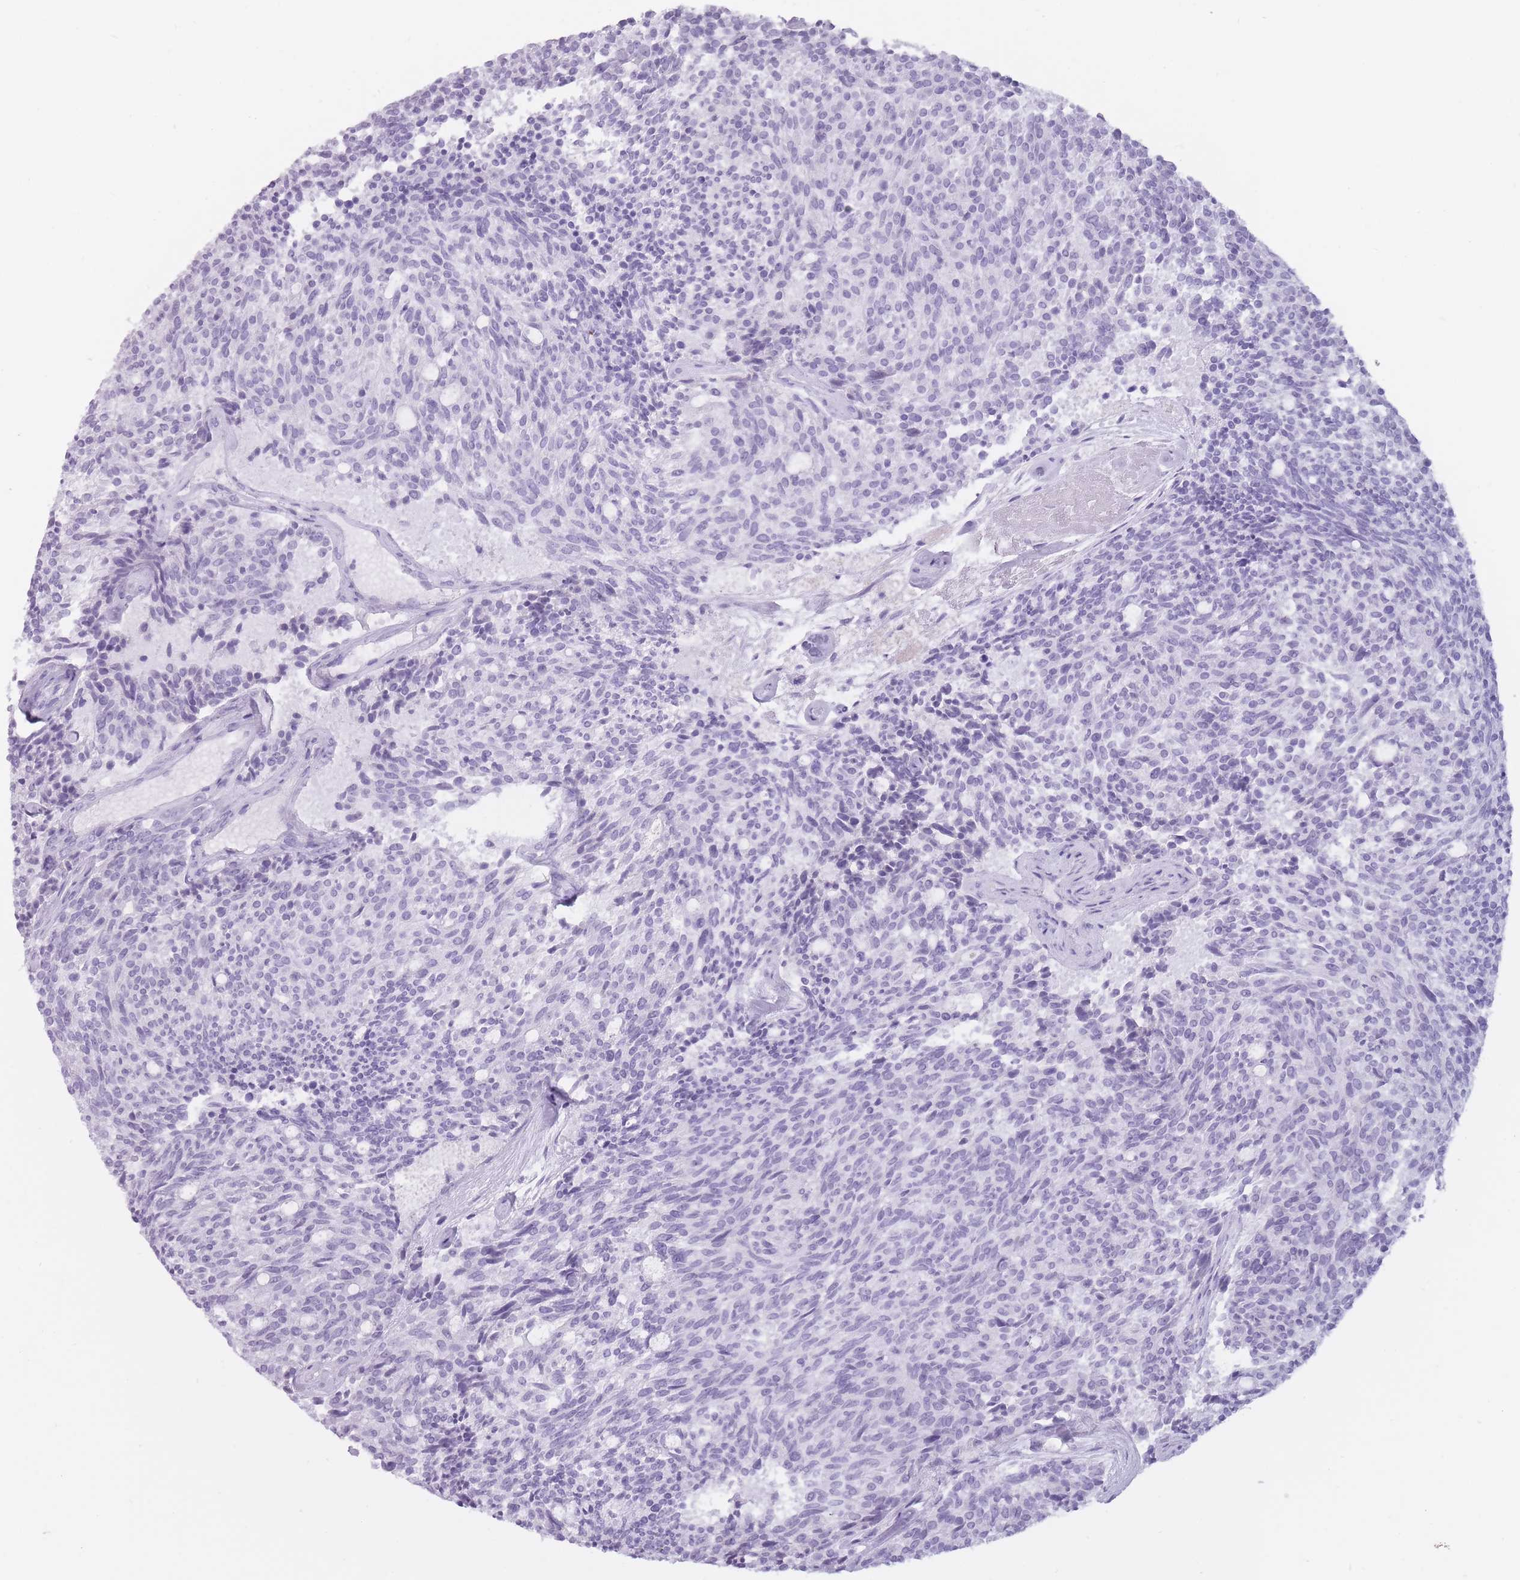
{"staining": {"intensity": "negative", "quantity": "none", "location": "none"}, "tissue": "carcinoid", "cell_type": "Tumor cells", "image_type": "cancer", "snomed": [{"axis": "morphology", "description": "Carcinoid, malignant, NOS"}, {"axis": "topography", "description": "Pancreas"}], "caption": "IHC of carcinoid reveals no positivity in tumor cells.", "gene": "PNMA3", "patient": {"sex": "female", "age": 54}}